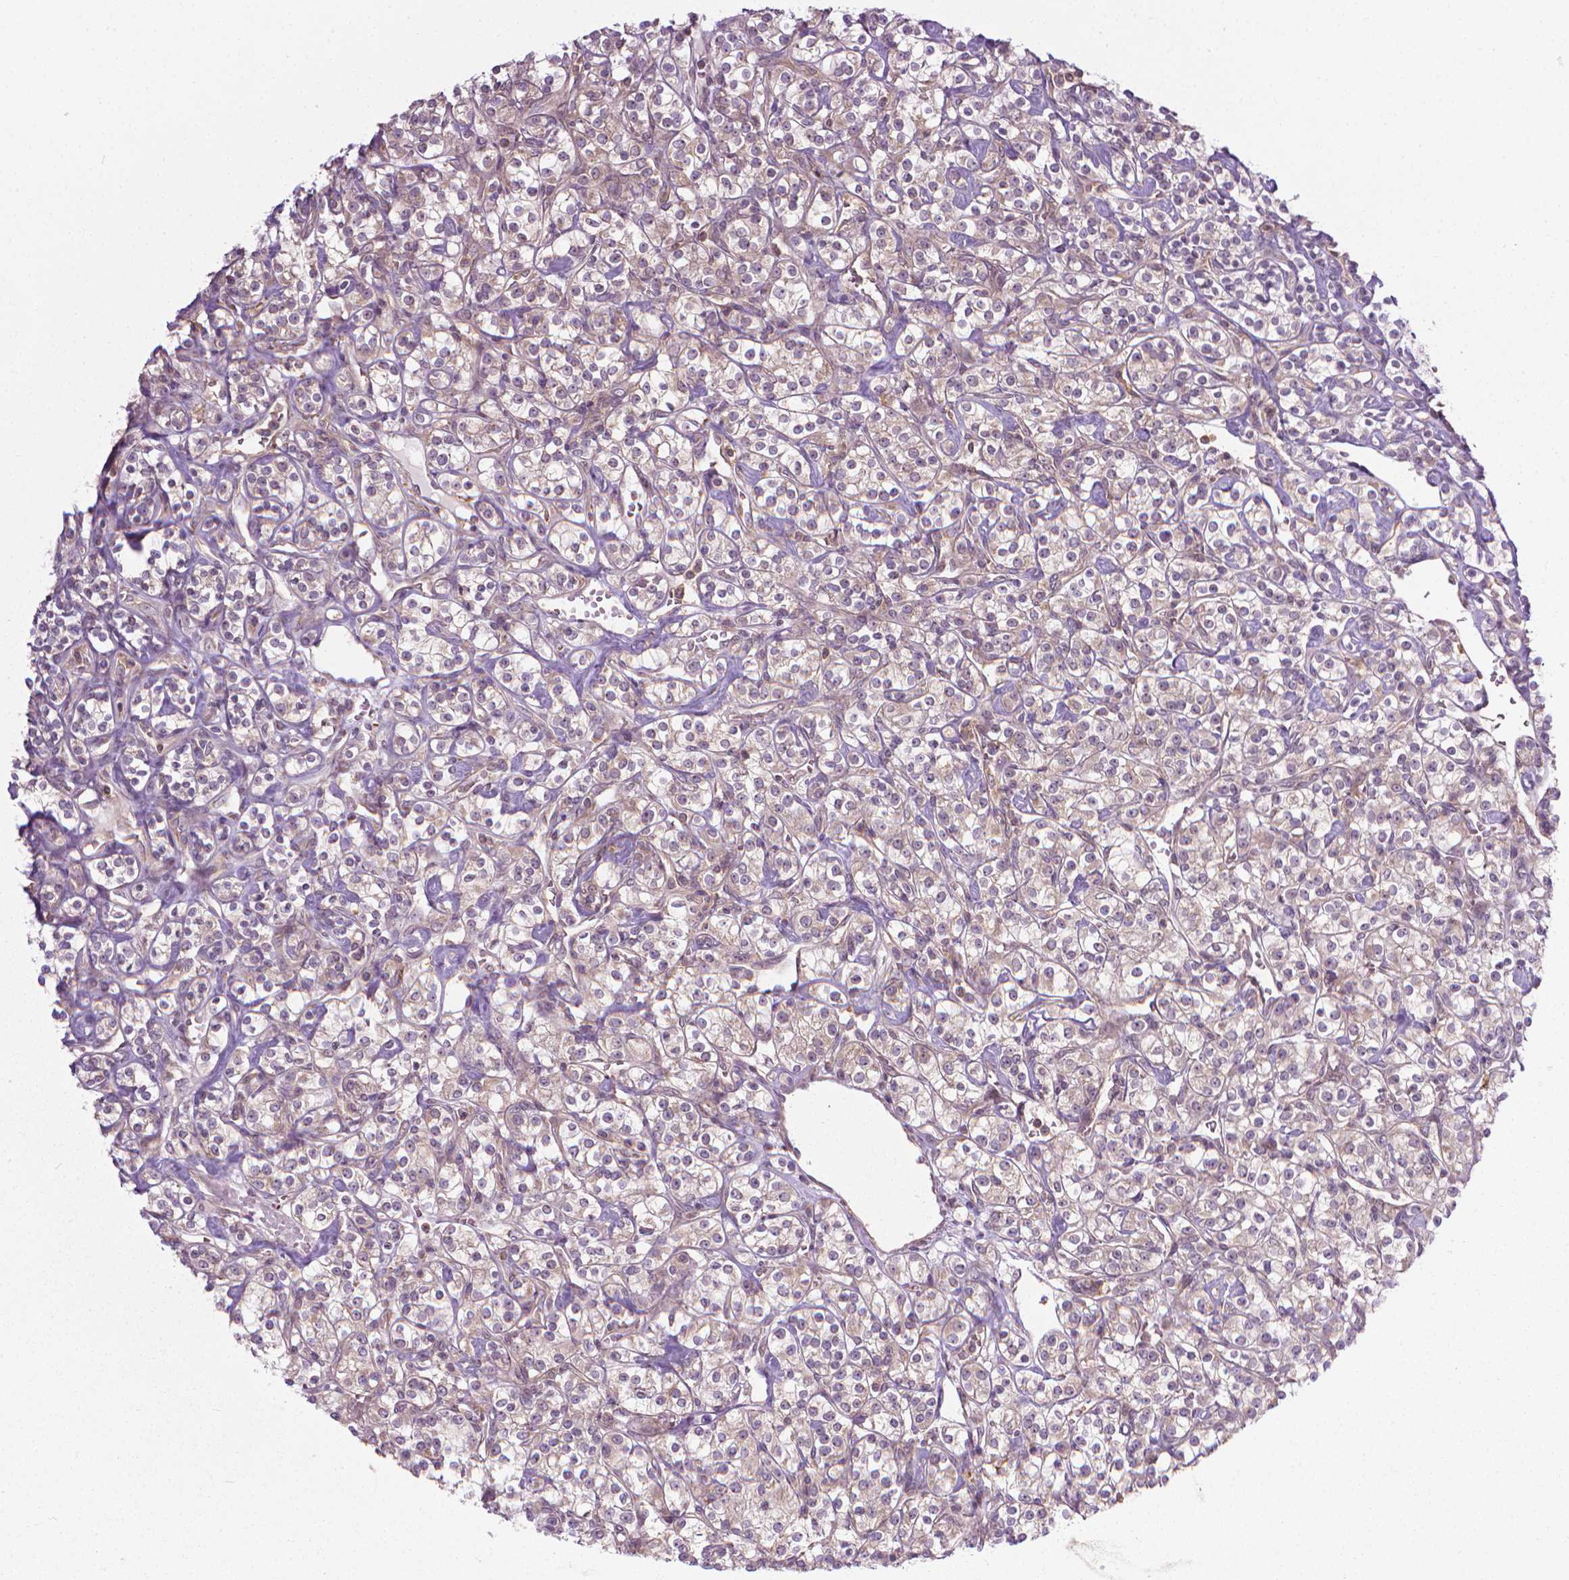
{"staining": {"intensity": "weak", "quantity": "25%-75%", "location": "cytoplasmic/membranous"}, "tissue": "renal cancer", "cell_type": "Tumor cells", "image_type": "cancer", "snomed": [{"axis": "morphology", "description": "Adenocarcinoma, NOS"}, {"axis": "topography", "description": "Kidney"}], "caption": "Protein staining of renal cancer tissue exhibits weak cytoplasmic/membranous expression in approximately 25%-75% of tumor cells.", "gene": "PRAG1", "patient": {"sex": "male", "age": 77}}